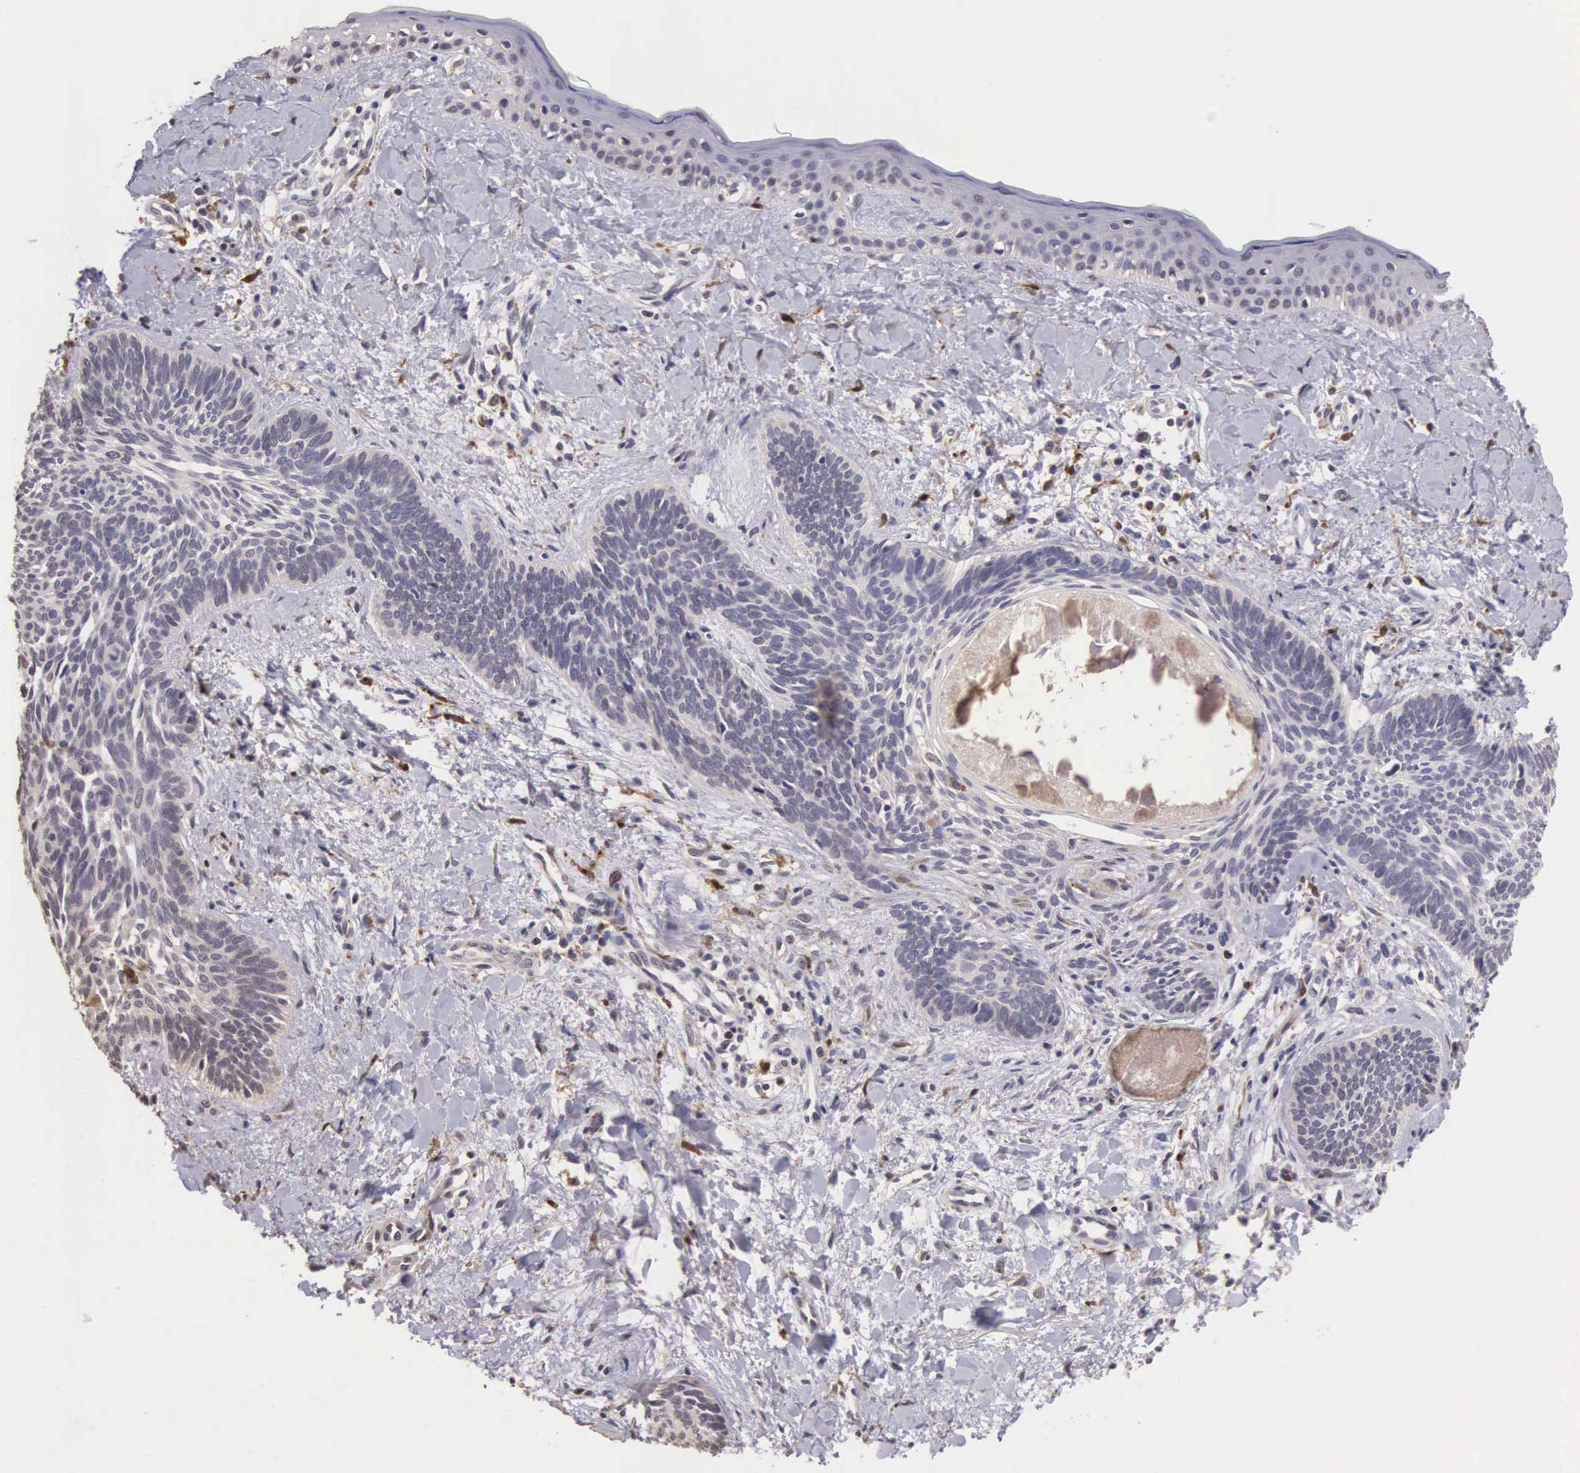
{"staining": {"intensity": "weak", "quantity": "<25%", "location": "cytoplasmic/membranous,nuclear"}, "tissue": "skin cancer", "cell_type": "Tumor cells", "image_type": "cancer", "snomed": [{"axis": "morphology", "description": "Basal cell carcinoma"}, {"axis": "topography", "description": "Skin"}], "caption": "A high-resolution image shows immunohistochemistry (IHC) staining of skin cancer, which demonstrates no significant staining in tumor cells.", "gene": "CDC45", "patient": {"sex": "female", "age": 81}}